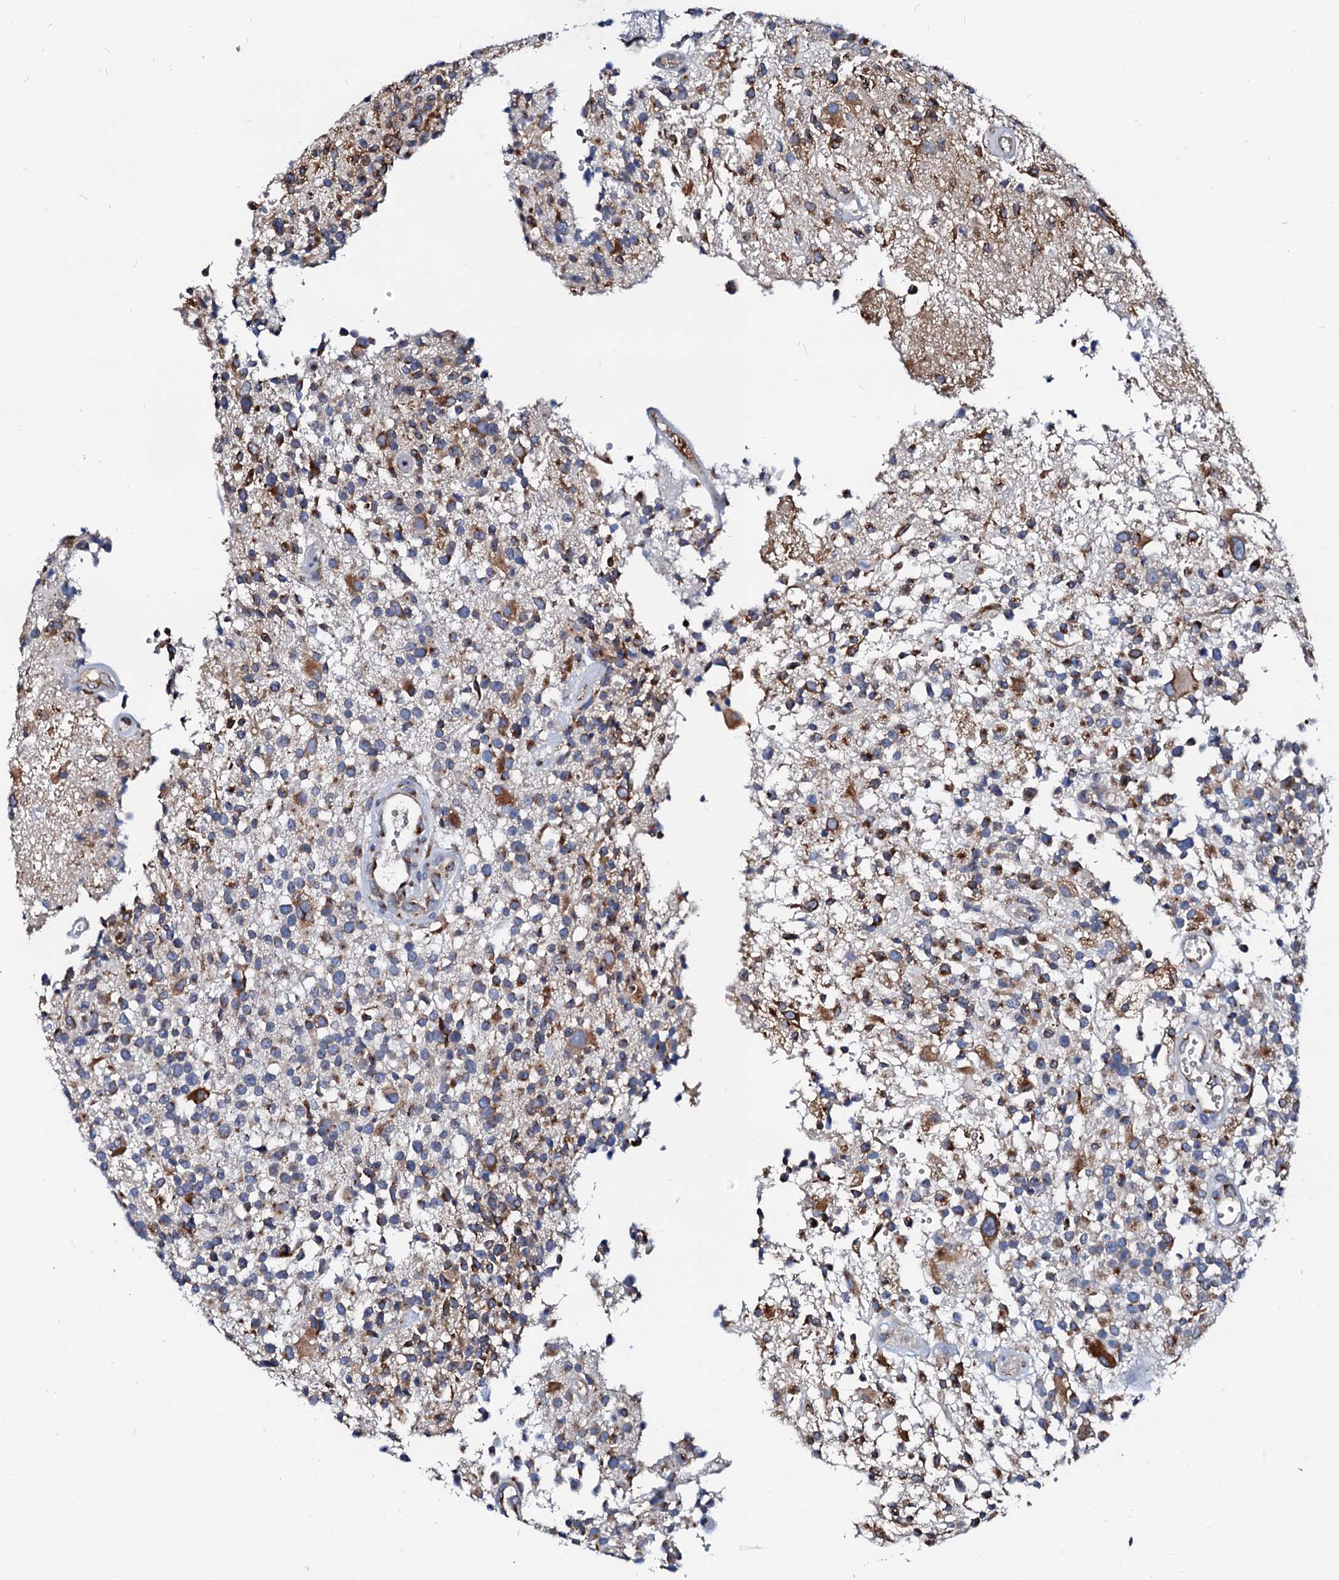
{"staining": {"intensity": "moderate", "quantity": "25%-75%", "location": "cytoplasmic/membranous"}, "tissue": "glioma", "cell_type": "Tumor cells", "image_type": "cancer", "snomed": [{"axis": "morphology", "description": "Glioma, malignant, High grade"}, {"axis": "morphology", "description": "Glioblastoma, NOS"}, {"axis": "topography", "description": "Brain"}], "caption": "This image displays immunohistochemistry (IHC) staining of human glioma, with medium moderate cytoplasmic/membranous staining in about 25%-75% of tumor cells.", "gene": "LMAN1", "patient": {"sex": "male", "age": 60}}